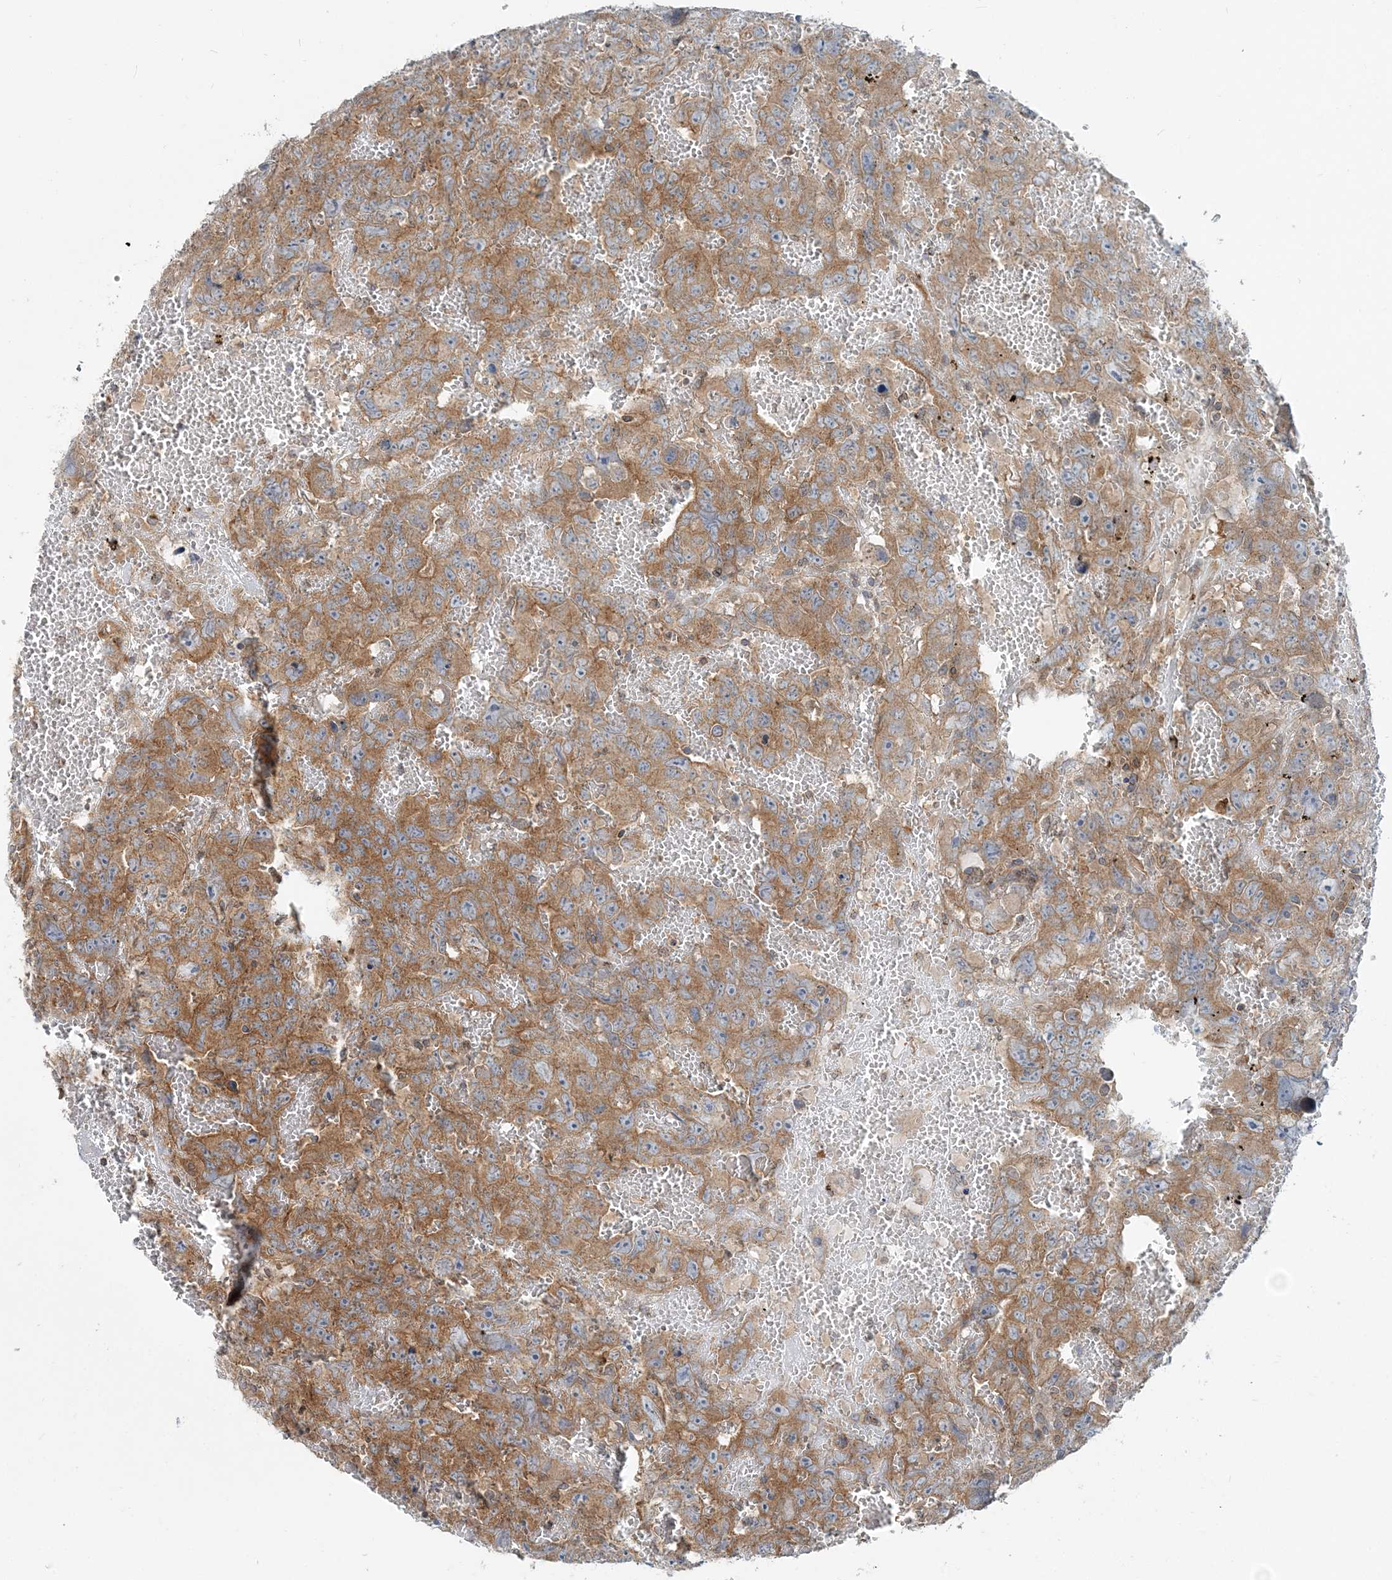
{"staining": {"intensity": "moderate", "quantity": ">75%", "location": "cytoplasmic/membranous"}, "tissue": "testis cancer", "cell_type": "Tumor cells", "image_type": "cancer", "snomed": [{"axis": "morphology", "description": "Carcinoma, Embryonal, NOS"}, {"axis": "topography", "description": "Testis"}], "caption": "Human testis cancer (embryonal carcinoma) stained with a protein marker exhibits moderate staining in tumor cells.", "gene": "MOB4", "patient": {"sex": "male", "age": 45}}